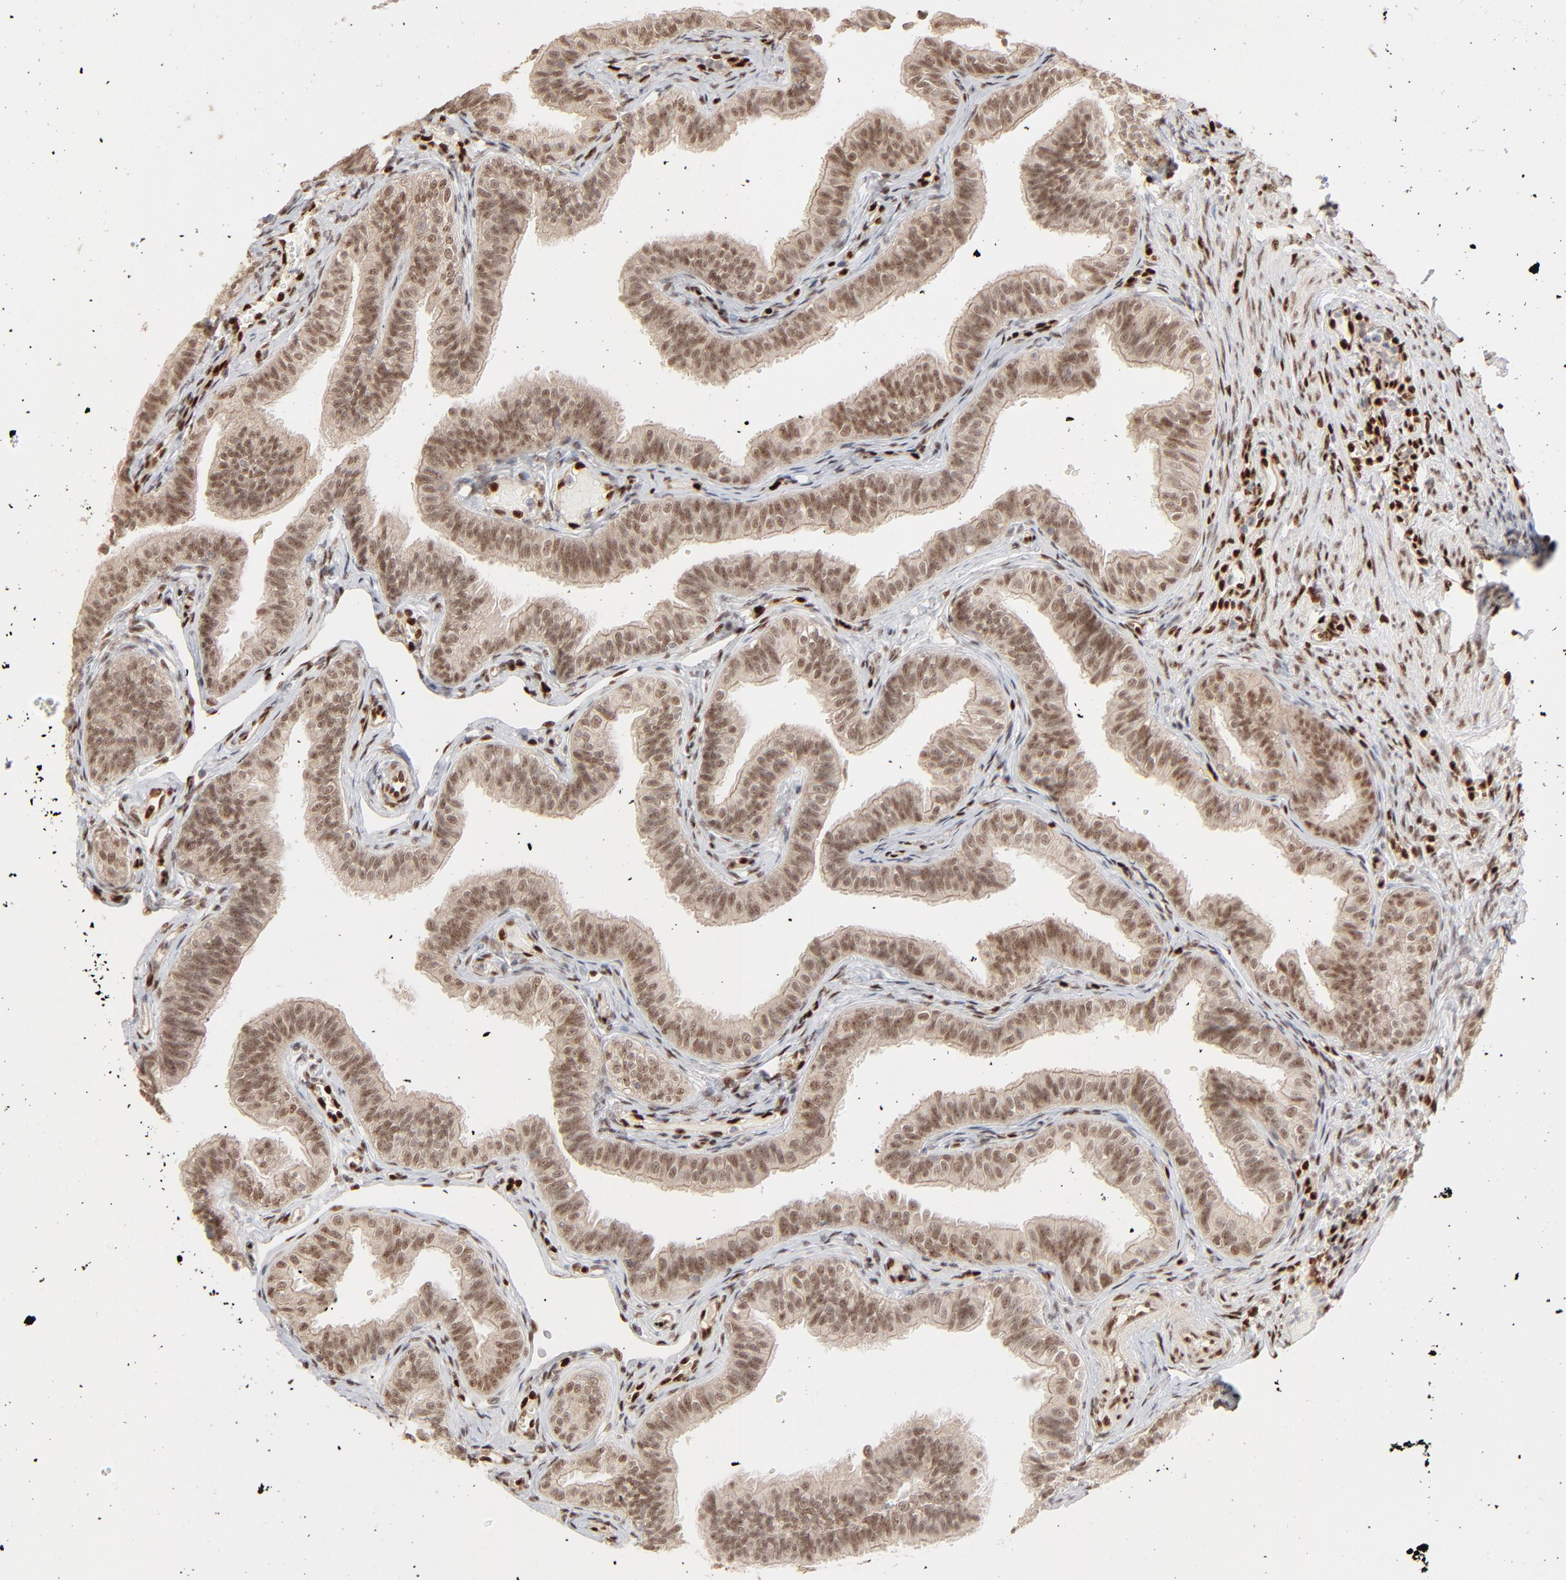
{"staining": {"intensity": "moderate", "quantity": ">75%", "location": "nuclear"}, "tissue": "fallopian tube", "cell_type": "Glandular cells", "image_type": "normal", "snomed": [{"axis": "morphology", "description": "Normal tissue, NOS"}, {"axis": "morphology", "description": "Dermoid, NOS"}, {"axis": "topography", "description": "Fallopian tube"}], "caption": "Human fallopian tube stained for a protein (brown) shows moderate nuclear positive expression in about >75% of glandular cells.", "gene": "NFIB", "patient": {"sex": "female", "age": 33}}